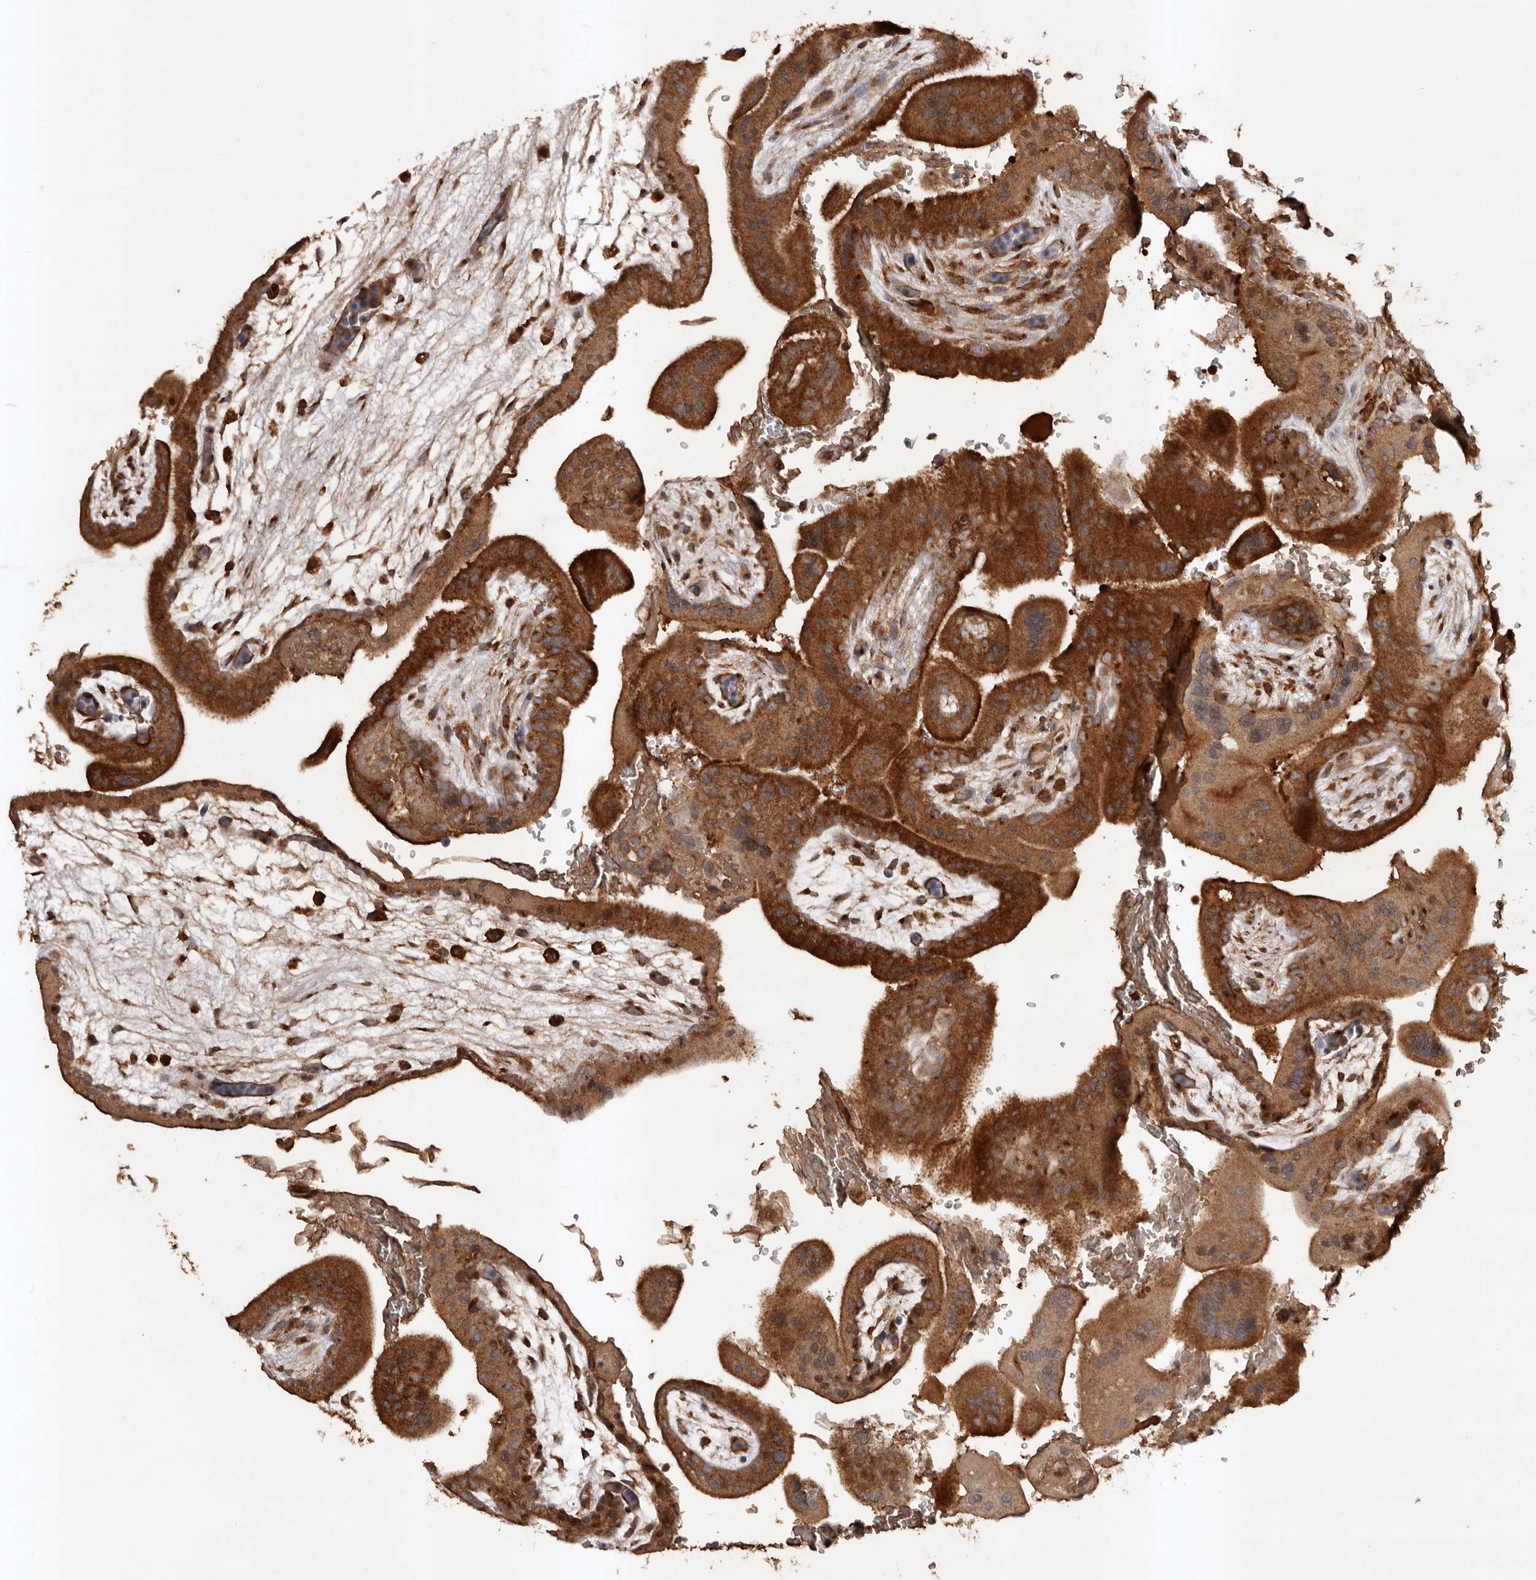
{"staining": {"intensity": "strong", "quantity": ">75%", "location": "cytoplasmic/membranous"}, "tissue": "placenta", "cell_type": "Decidual cells", "image_type": "normal", "snomed": [{"axis": "morphology", "description": "Normal tissue, NOS"}, {"axis": "topography", "description": "Placenta"}], "caption": "This image demonstrates unremarkable placenta stained with IHC to label a protein in brown. The cytoplasmic/membranous of decidual cells show strong positivity for the protein. Nuclei are counter-stained blue.", "gene": "SLC22A3", "patient": {"sex": "female", "age": 35}}